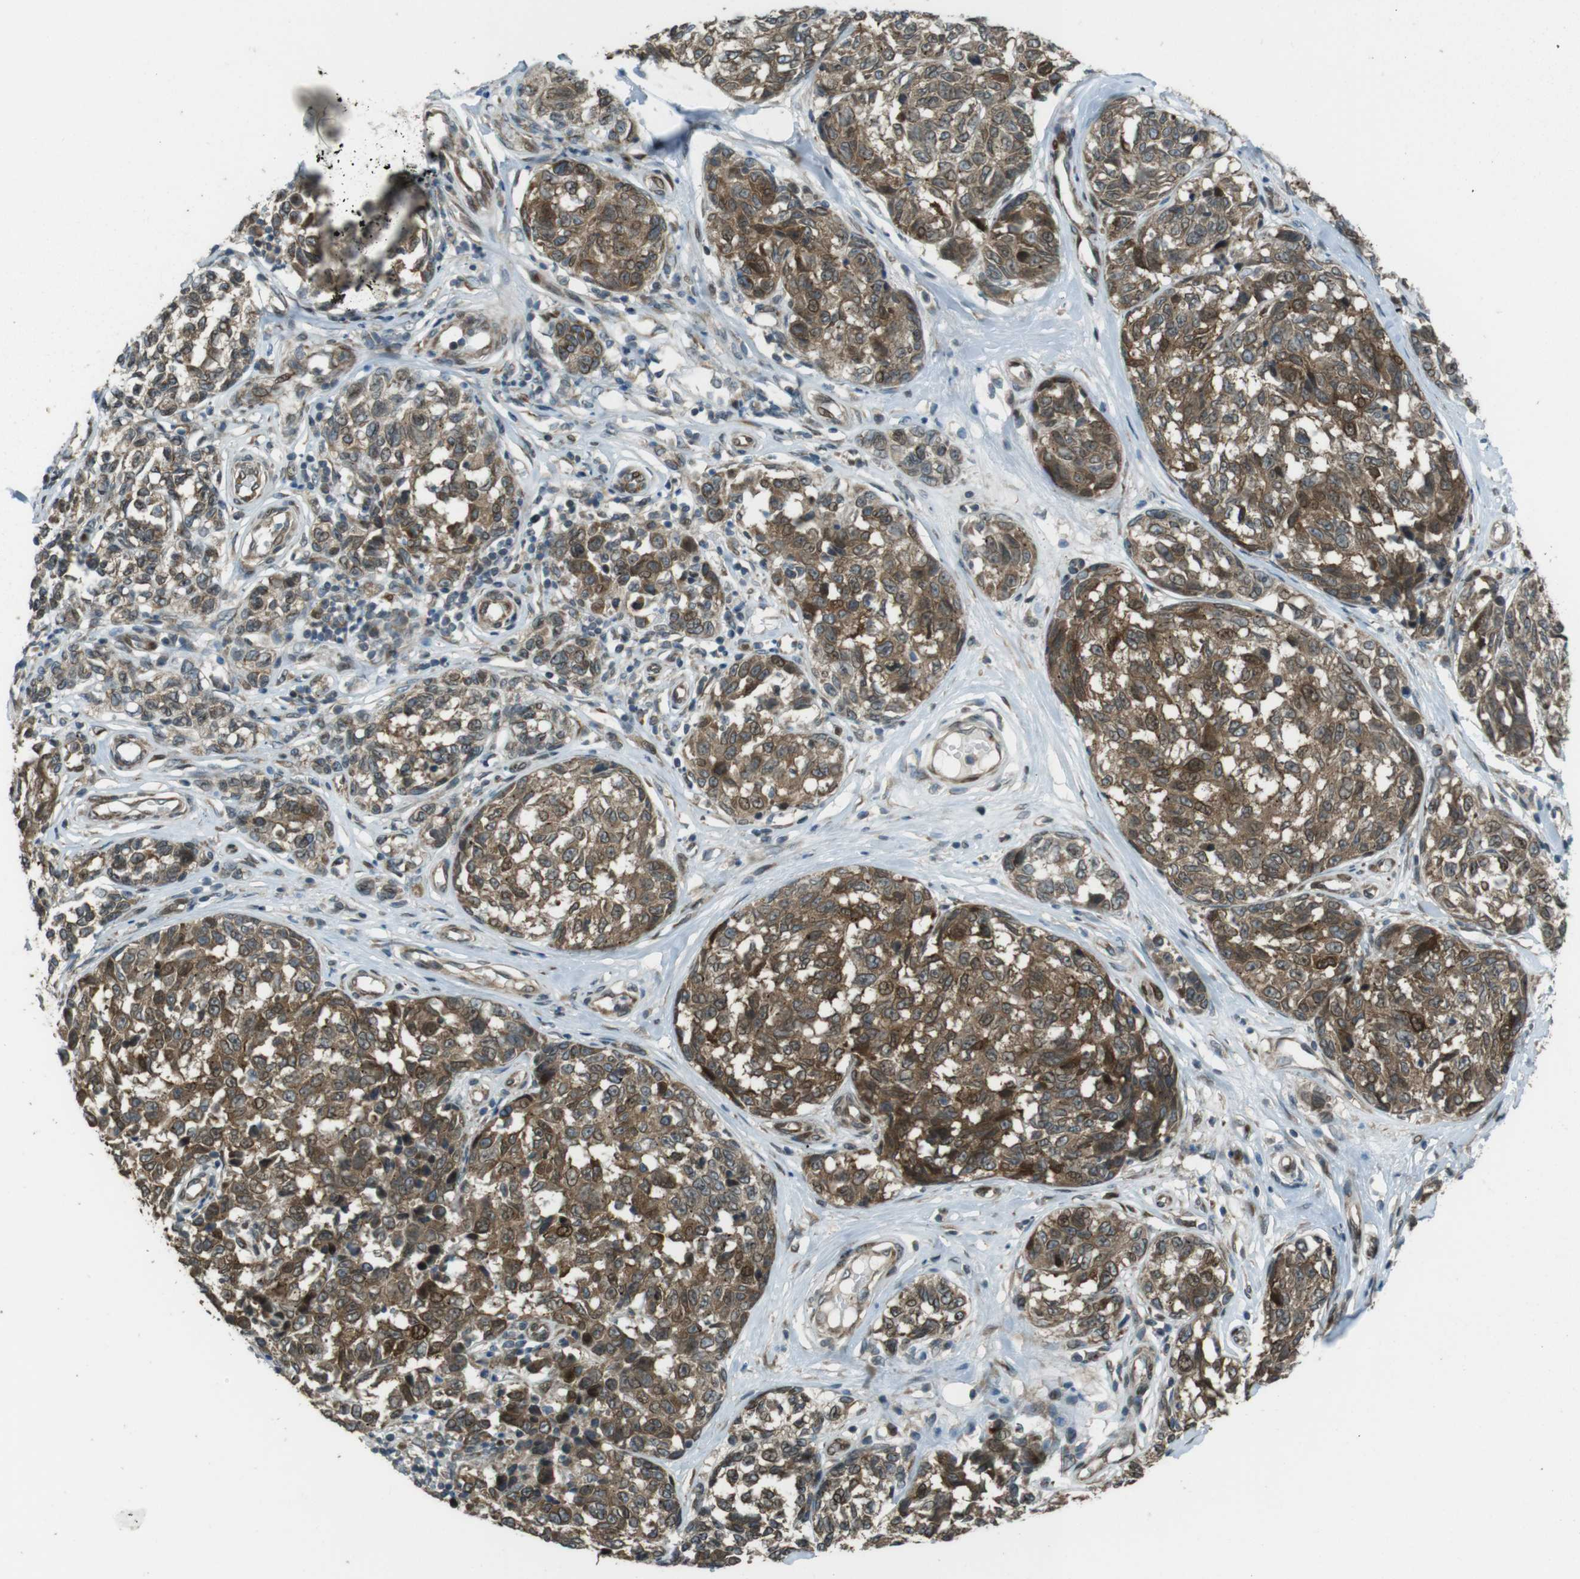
{"staining": {"intensity": "moderate", "quantity": ">75%", "location": "cytoplasmic/membranous"}, "tissue": "melanoma", "cell_type": "Tumor cells", "image_type": "cancer", "snomed": [{"axis": "morphology", "description": "Malignant melanoma, NOS"}, {"axis": "topography", "description": "Skin"}], "caption": "Immunohistochemical staining of malignant melanoma shows medium levels of moderate cytoplasmic/membranous protein expression in about >75% of tumor cells.", "gene": "ZNF330", "patient": {"sex": "female", "age": 64}}